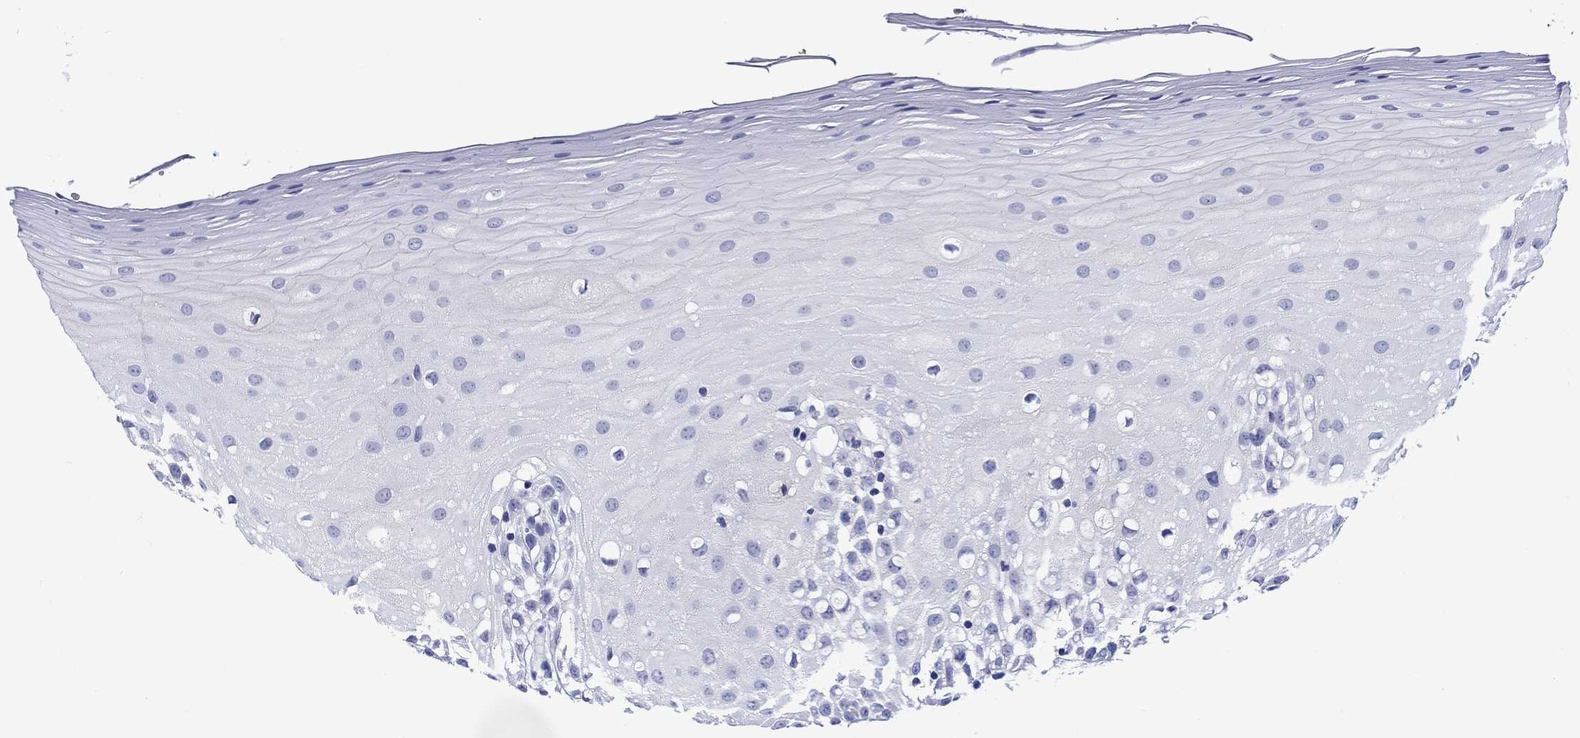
{"staining": {"intensity": "negative", "quantity": "none", "location": "none"}, "tissue": "oral mucosa", "cell_type": "Squamous epithelial cells", "image_type": "normal", "snomed": [{"axis": "morphology", "description": "Normal tissue, NOS"}, {"axis": "morphology", "description": "Squamous cell carcinoma, NOS"}, {"axis": "topography", "description": "Oral tissue"}, {"axis": "topography", "description": "Head-Neck"}], "caption": "IHC of benign human oral mucosa displays no expression in squamous epithelial cells. (Brightfield microscopy of DAB (3,3'-diaminobenzidine) immunohistochemistry (IHC) at high magnification).", "gene": "CACNG3", "patient": {"sex": "female", "age": 75}}